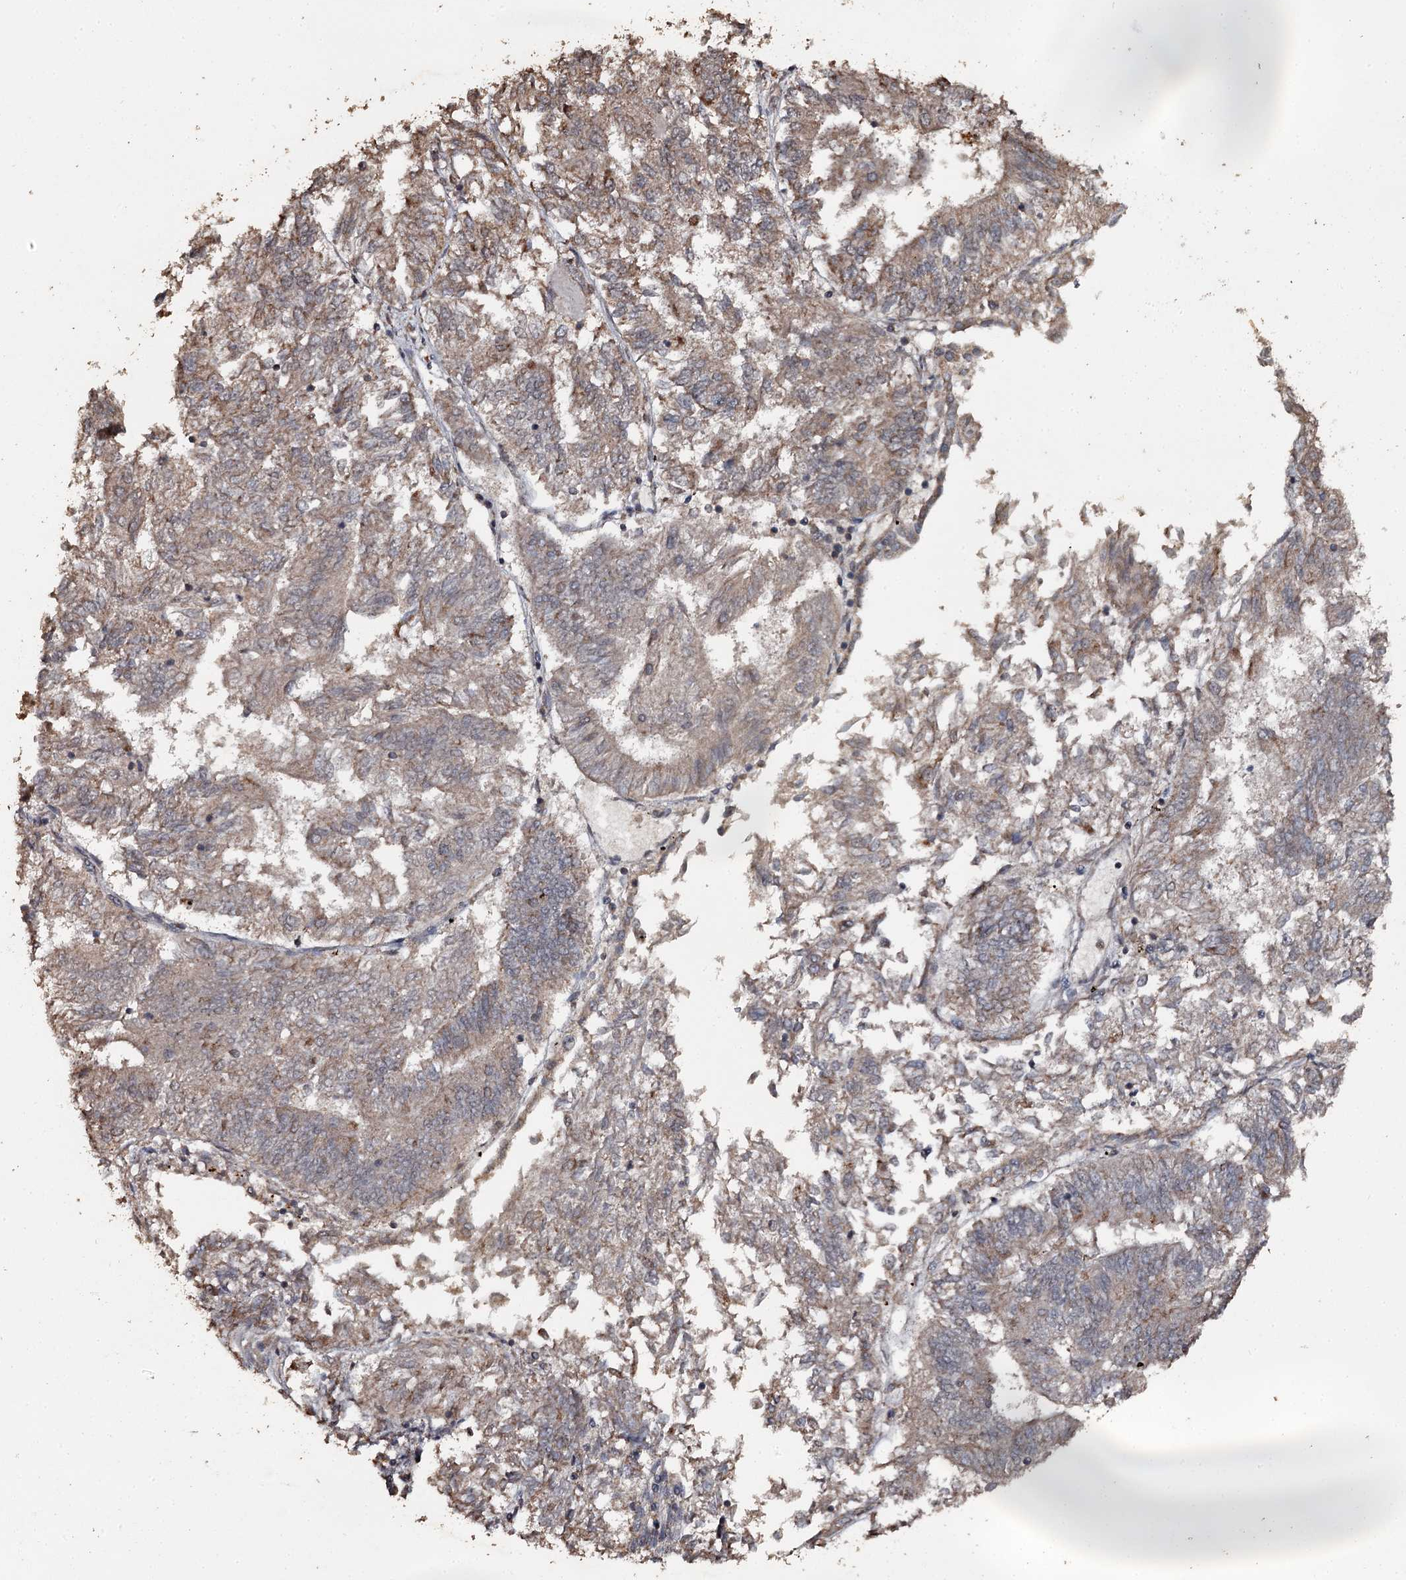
{"staining": {"intensity": "moderate", "quantity": "25%-75%", "location": "cytoplasmic/membranous"}, "tissue": "endometrial cancer", "cell_type": "Tumor cells", "image_type": "cancer", "snomed": [{"axis": "morphology", "description": "Adenocarcinoma, NOS"}, {"axis": "topography", "description": "Endometrium"}], "caption": "Endometrial adenocarcinoma stained with a brown dye displays moderate cytoplasmic/membranous positive staining in approximately 25%-75% of tumor cells.", "gene": "WIPI1", "patient": {"sex": "female", "age": 58}}